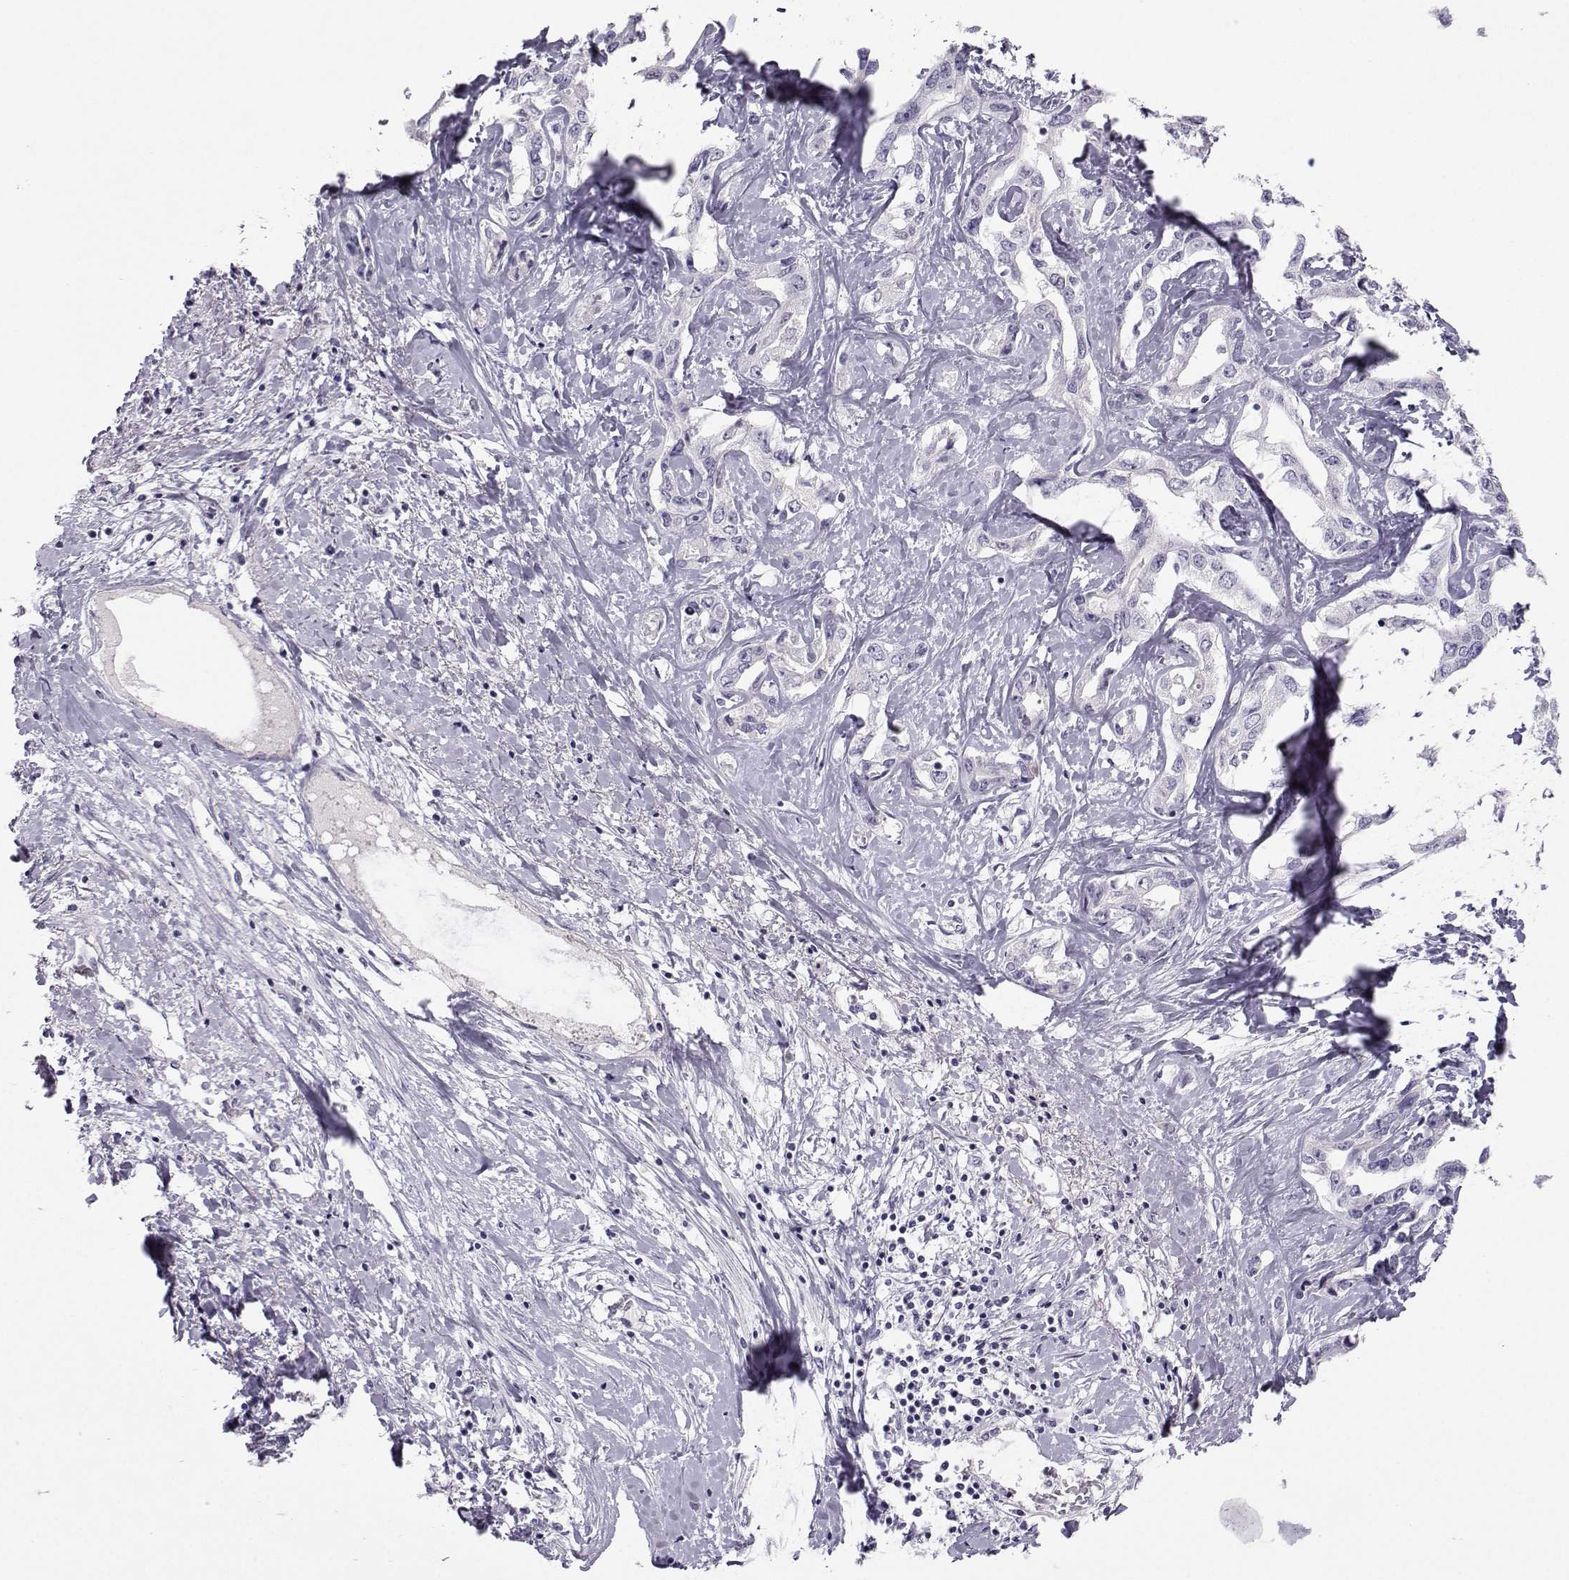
{"staining": {"intensity": "negative", "quantity": "none", "location": "none"}, "tissue": "liver cancer", "cell_type": "Tumor cells", "image_type": "cancer", "snomed": [{"axis": "morphology", "description": "Cholangiocarcinoma"}, {"axis": "topography", "description": "Liver"}], "caption": "DAB immunohistochemical staining of human liver cholangiocarcinoma reveals no significant expression in tumor cells.", "gene": "ARMC2", "patient": {"sex": "male", "age": 59}}